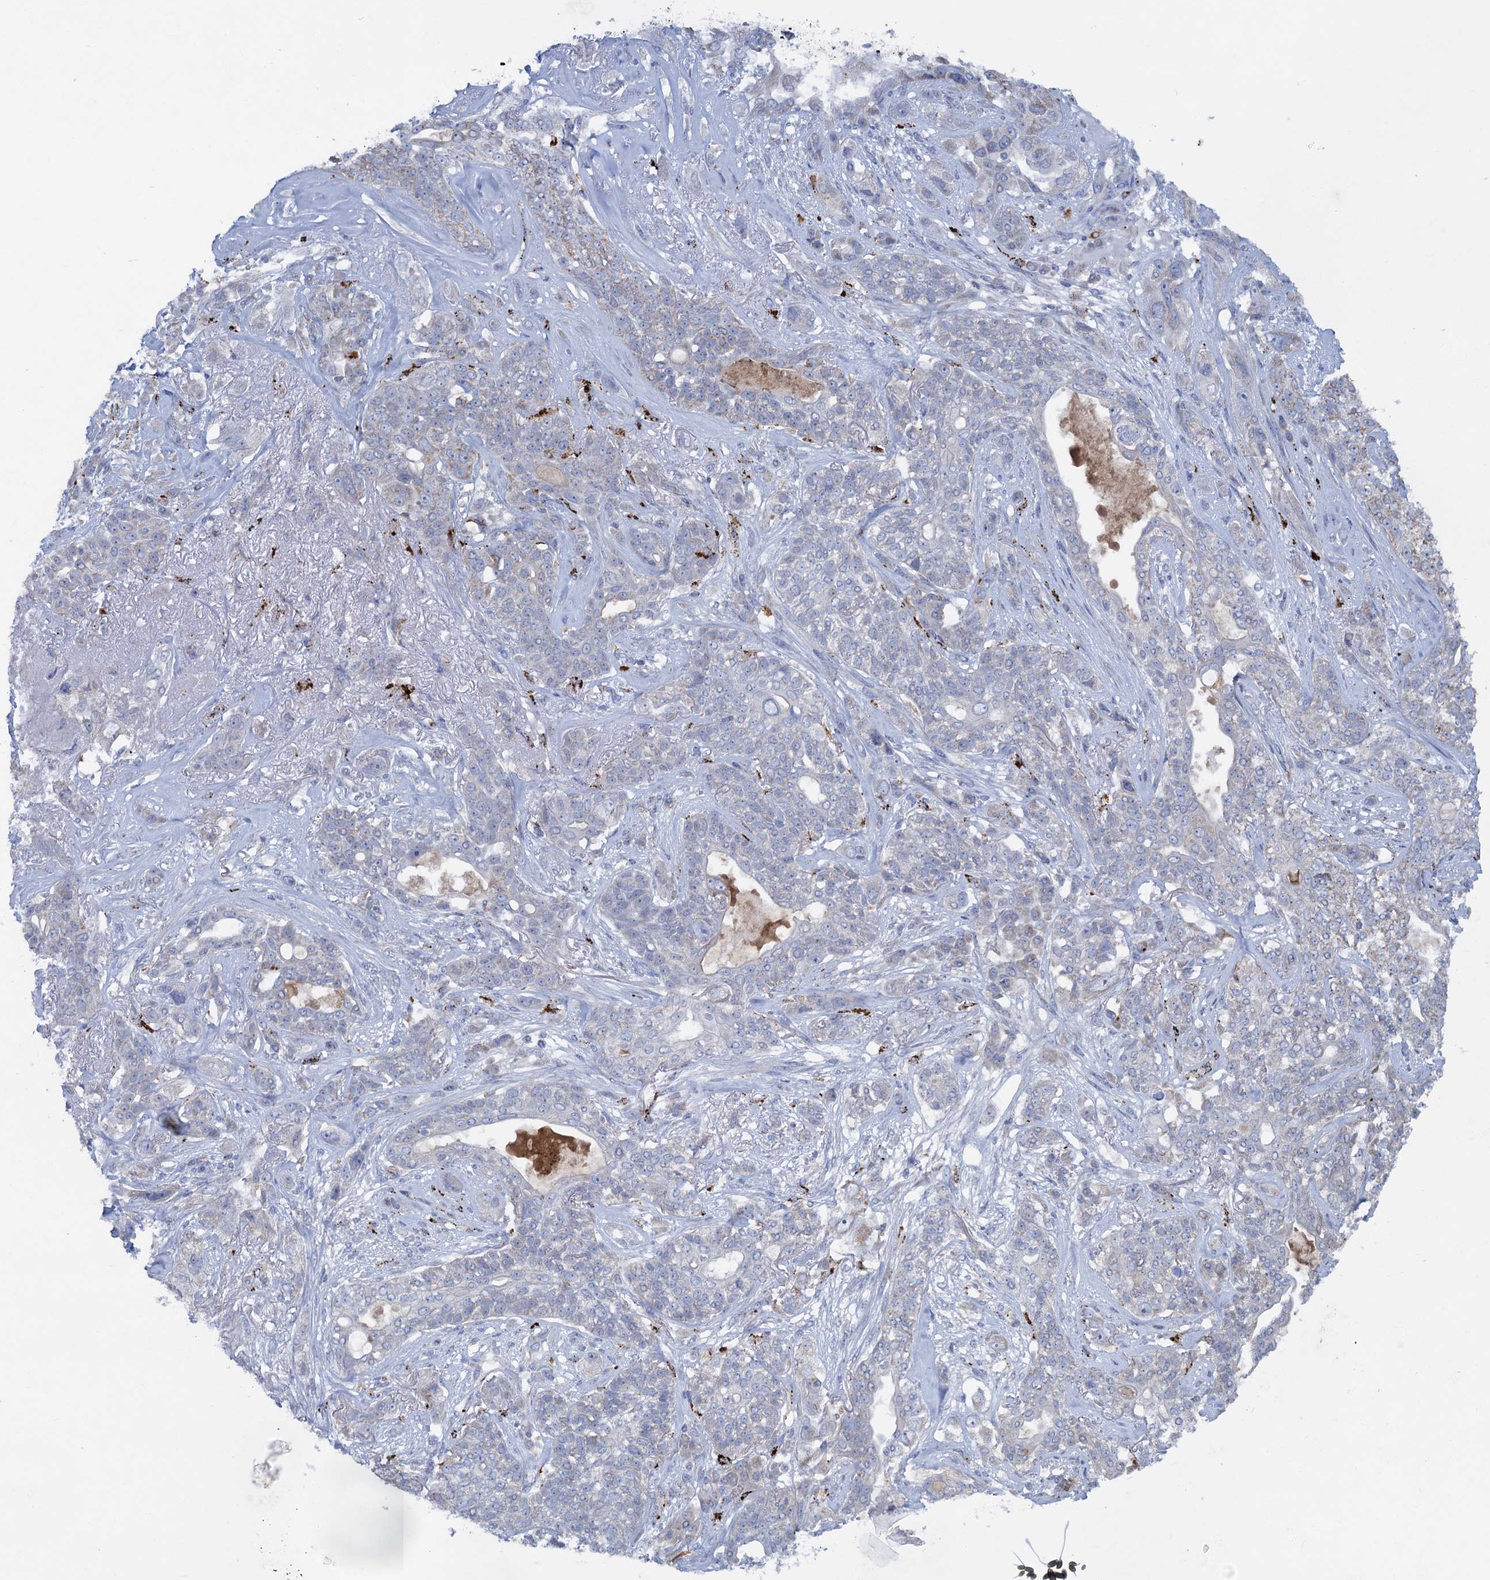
{"staining": {"intensity": "negative", "quantity": "none", "location": "none"}, "tissue": "lung cancer", "cell_type": "Tumor cells", "image_type": "cancer", "snomed": [{"axis": "morphology", "description": "Squamous cell carcinoma, NOS"}, {"axis": "topography", "description": "Lung"}], "caption": "High power microscopy photomicrograph of an IHC photomicrograph of lung cancer (squamous cell carcinoma), revealing no significant positivity in tumor cells. (DAB (3,3'-diaminobenzidine) immunohistochemistry with hematoxylin counter stain).", "gene": "ANKS3", "patient": {"sex": "female", "age": 70}}